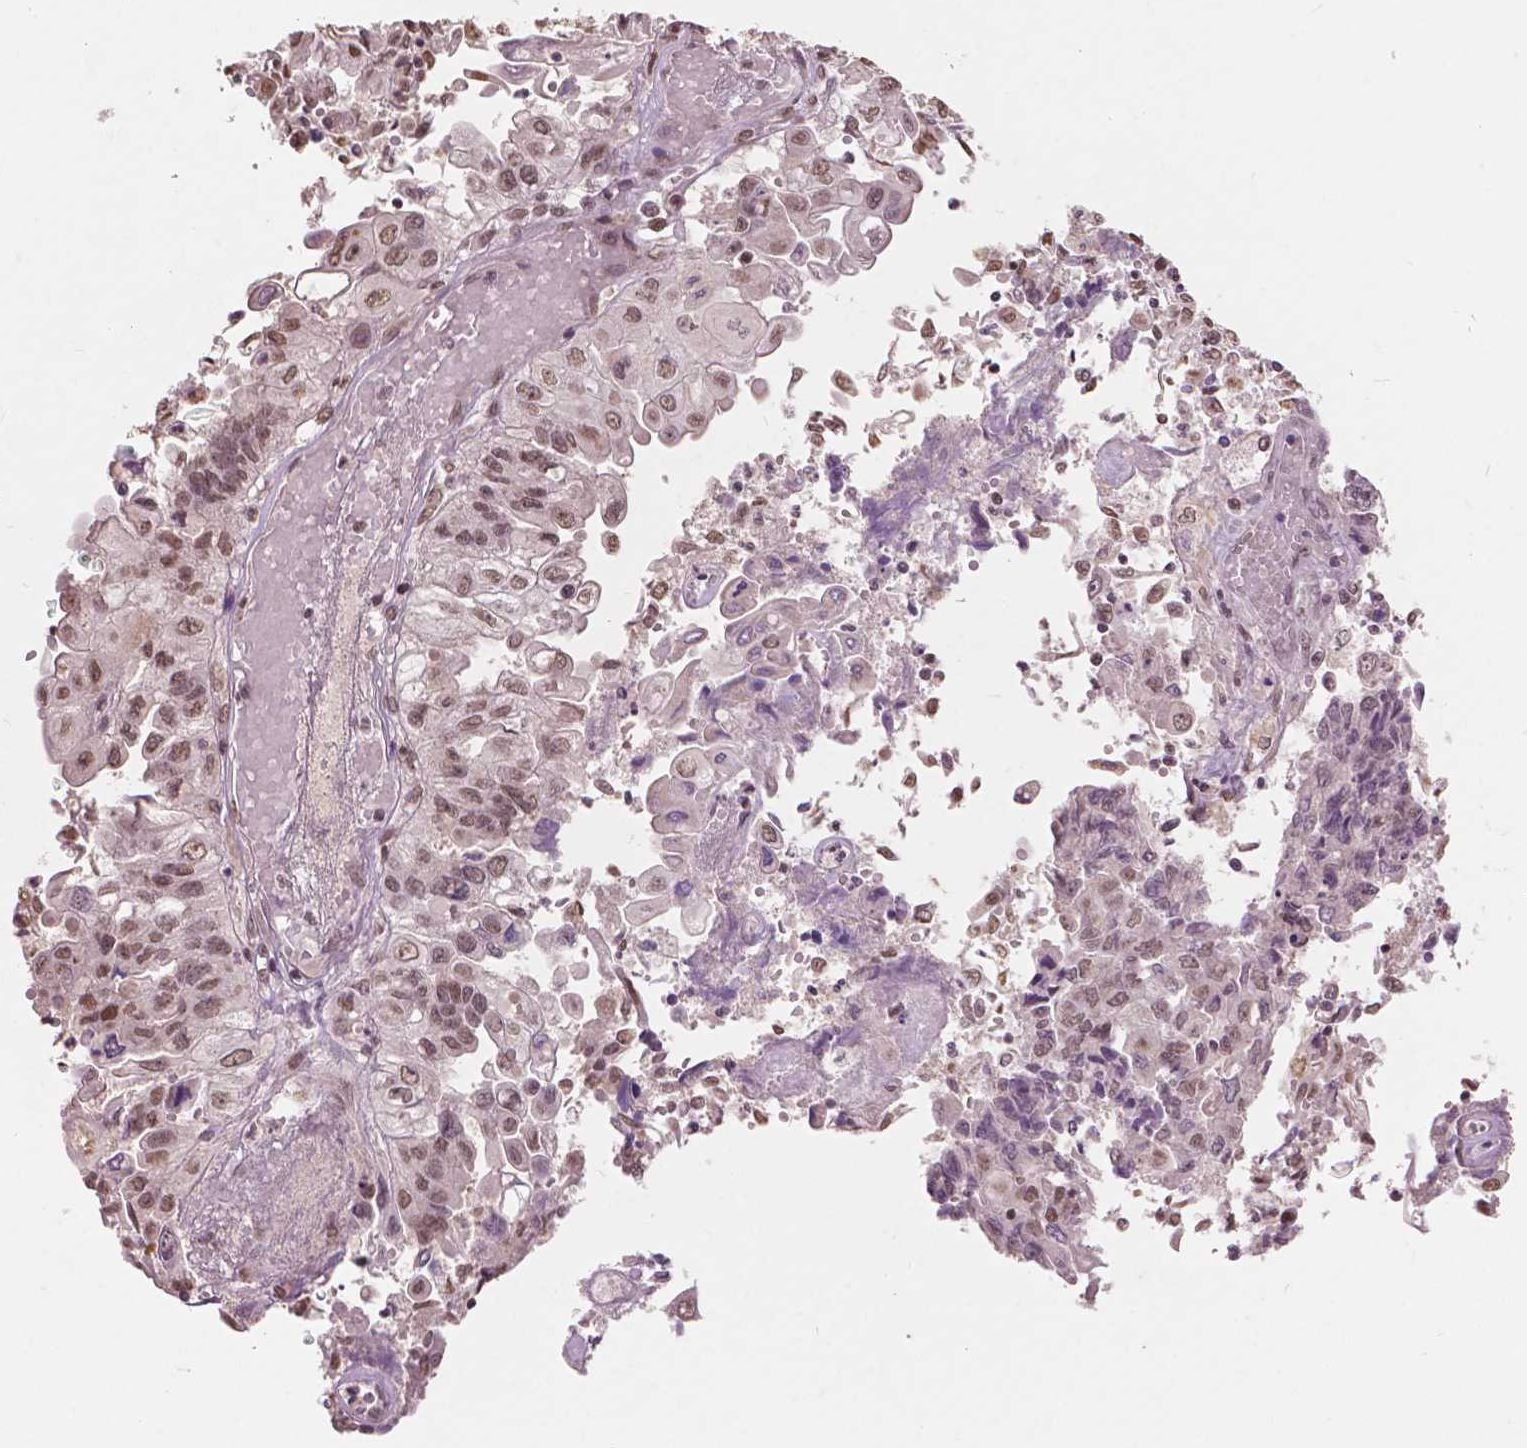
{"staining": {"intensity": "moderate", "quantity": ">75%", "location": "nuclear"}, "tissue": "endometrial cancer", "cell_type": "Tumor cells", "image_type": "cancer", "snomed": [{"axis": "morphology", "description": "Adenocarcinoma, NOS"}, {"axis": "topography", "description": "Endometrium"}], "caption": "Immunohistochemistry (DAB) staining of endometrial adenocarcinoma reveals moderate nuclear protein expression in approximately >75% of tumor cells. (Brightfield microscopy of DAB IHC at high magnification).", "gene": "HOXA10", "patient": {"sex": "female", "age": 54}}